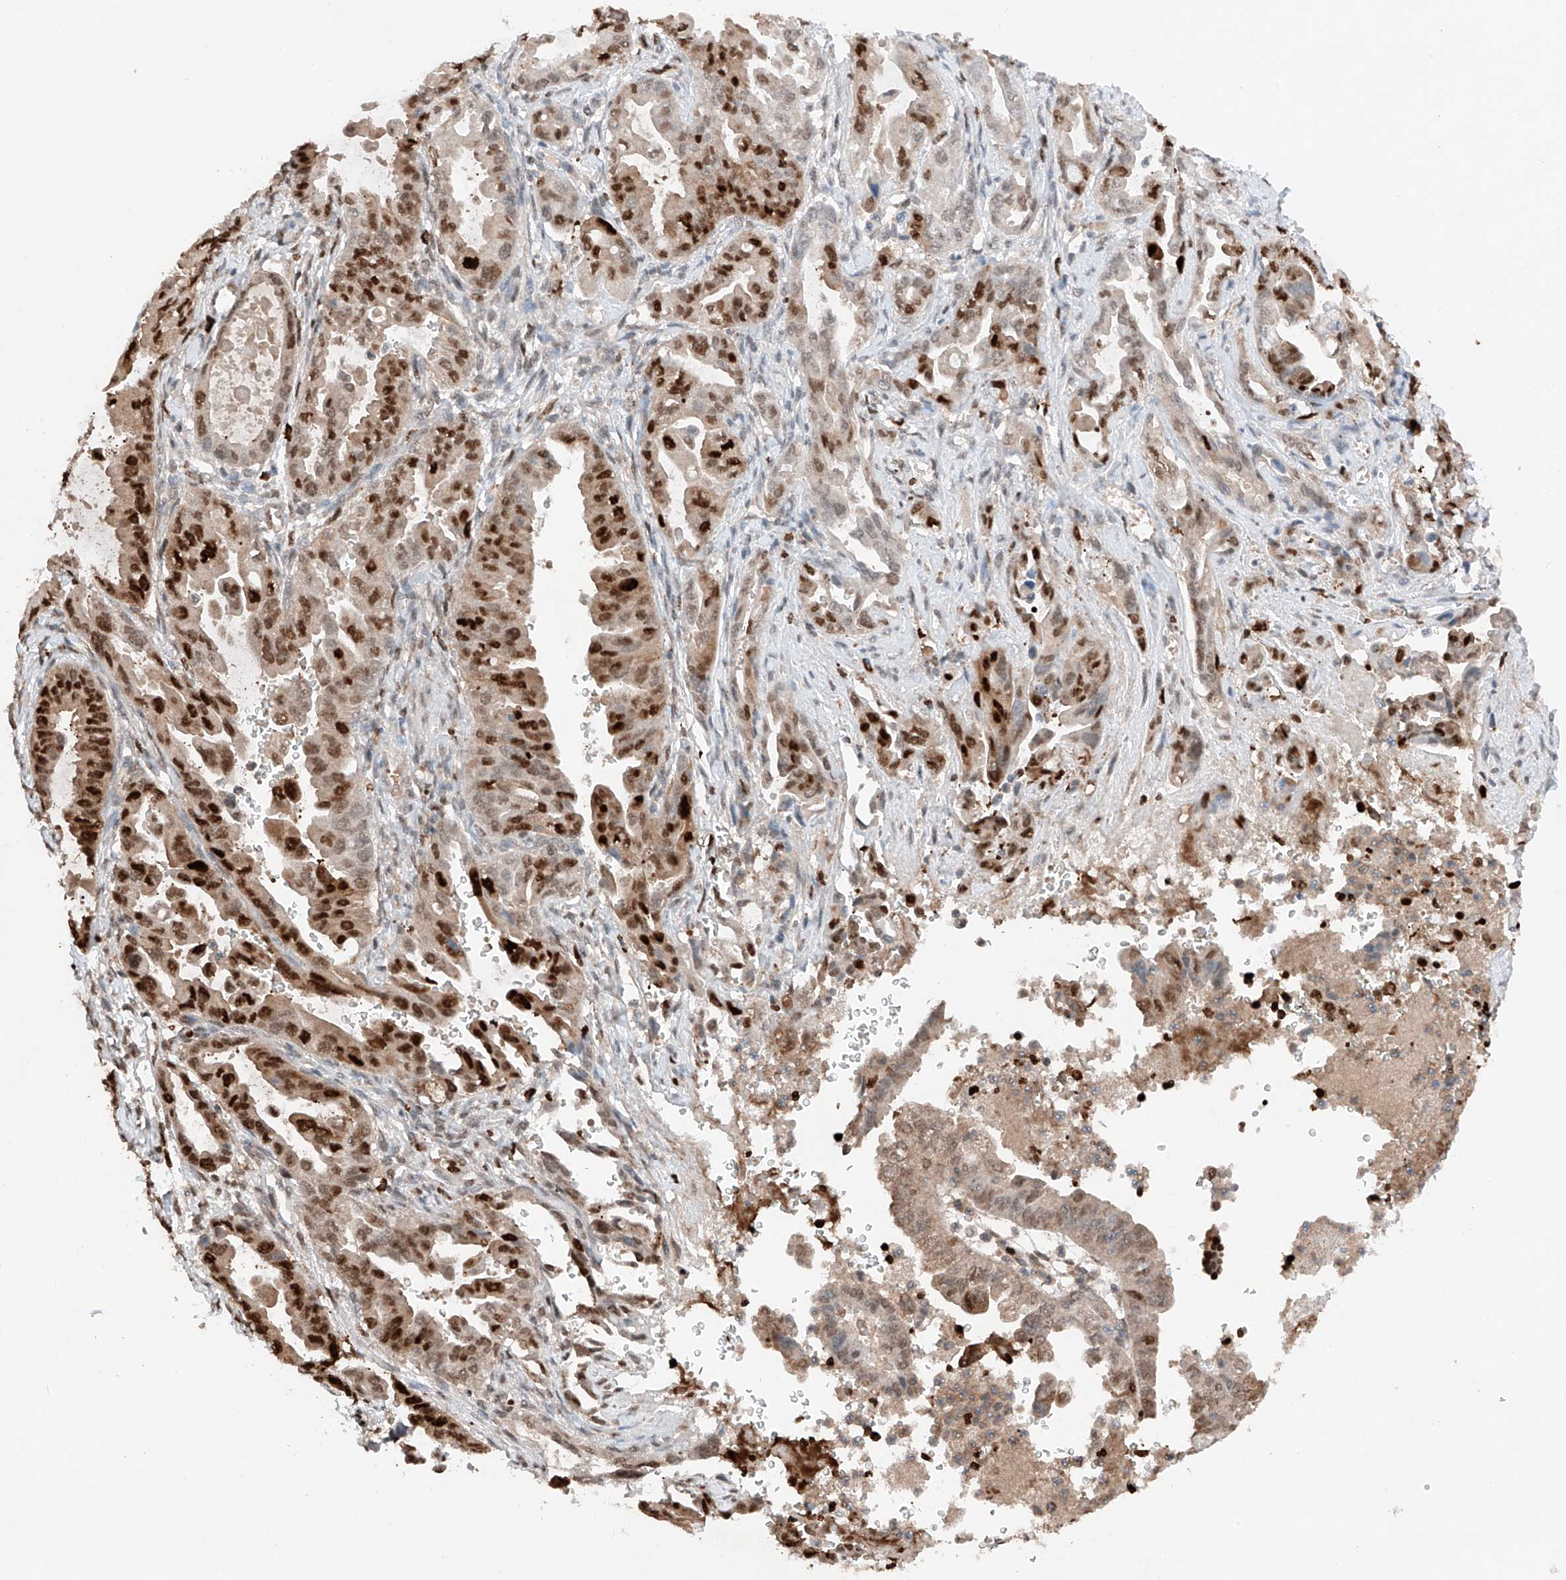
{"staining": {"intensity": "strong", "quantity": ">75%", "location": "cytoplasmic/membranous,nuclear"}, "tissue": "pancreatic cancer", "cell_type": "Tumor cells", "image_type": "cancer", "snomed": [{"axis": "morphology", "description": "Adenocarcinoma, NOS"}, {"axis": "topography", "description": "Pancreas"}], "caption": "An image showing strong cytoplasmic/membranous and nuclear staining in approximately >75% of tumor cells in pancreatic cancer, as visualized by brown immunohistochemical staining.", "gene": "TBX4", "patient": {"sex": "male", "age": 70}}